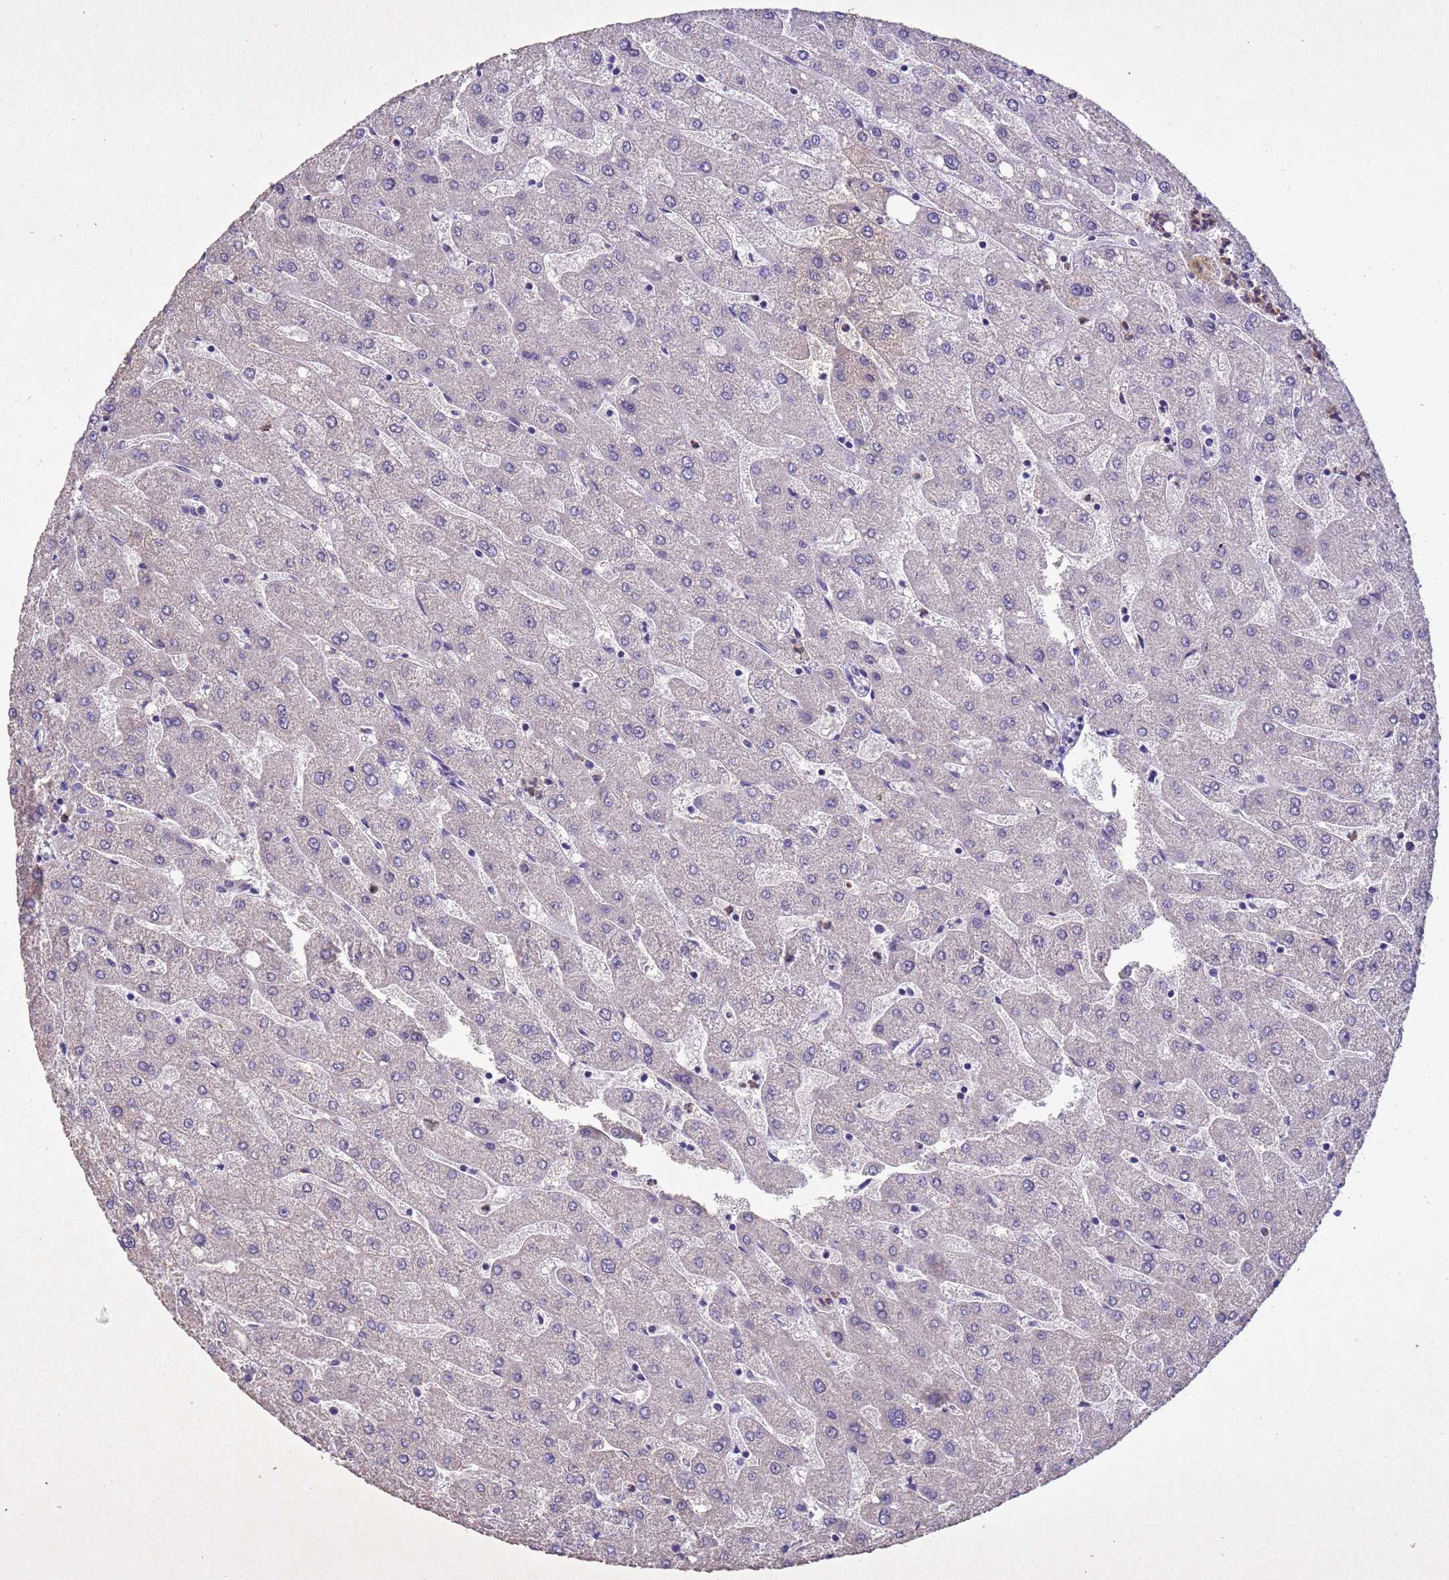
{"staining": {"intensity": "negative", "quantity": "none", "location": "none"}, "tissue": "liver", "cell_type": "Cholangiocytes", "image_type": "normal", "snomed": [{"axis": "morphology", "description": "Normal tissue, NOS"}, {"axis": "topography", "description": "Liver"}], "caption": "Unremarkable liver was stained to show a protein in brown. There is no significant staining in cholangiocytes. Nuclei are stained in blue.", "gene": "NLRP11", "patient": {"sex": "male", "age": 67}}